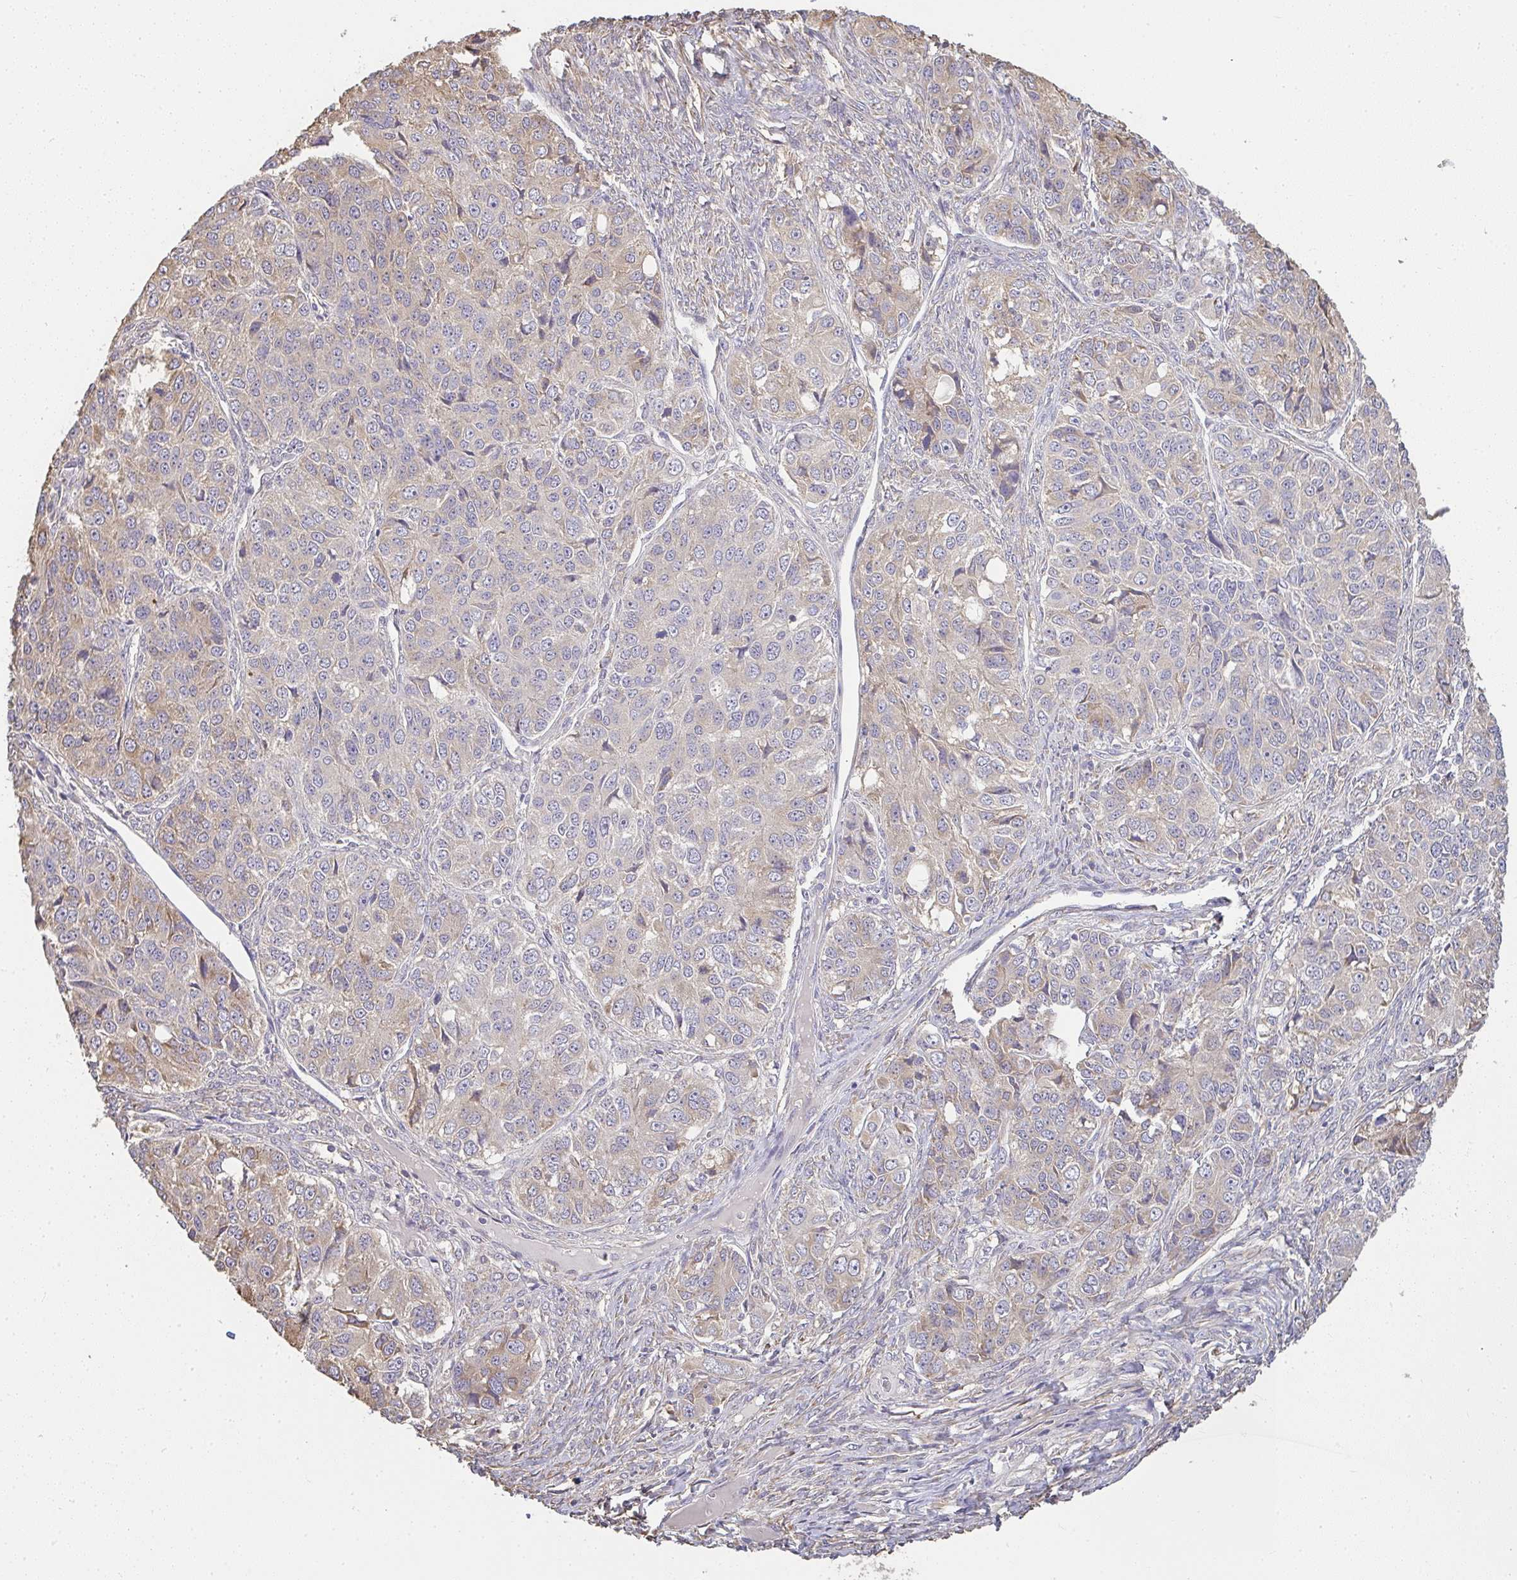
{"staining": {"intensity": "weak", "quantity": "25%-75%", "location": "cytoplasmic/membranous"}, "tissue": "ovarian cancer", "cell_type": "Tumor cells", "image_type": "cancer", "snomed": [{"axis": "morphology", "description": "Carcinoma, endometroid"}, {"axis": "topography", "description": "Ovary"}], "caption": "Brown immunohistochemical staining in ovarian cancer exhibits weak cytoplasmic/membranous positivity in approximately 25%-75% of tumor cells.", "gene": "BRINP3", "patient": {"sex": "female", "age": 51}}